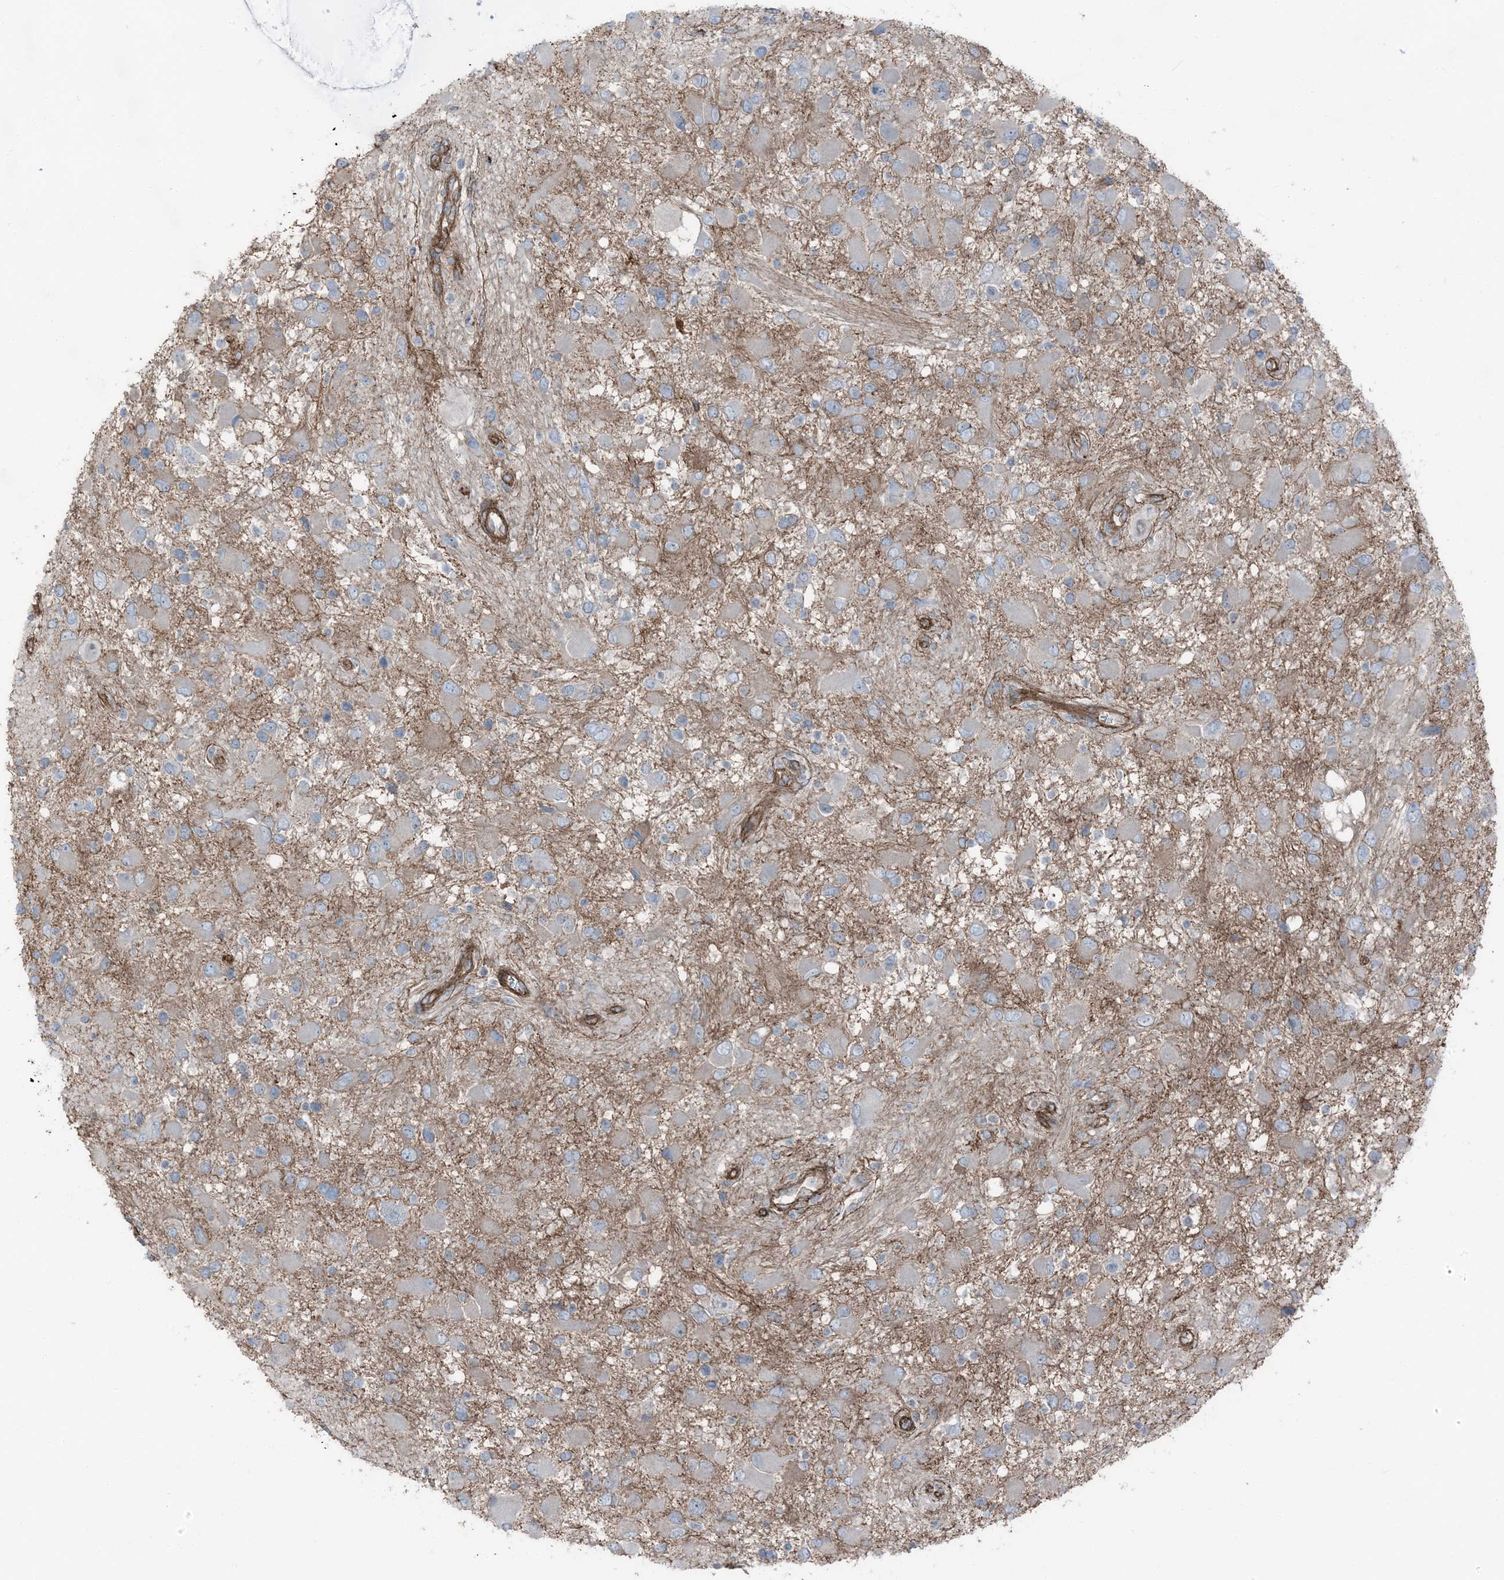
{"staining": {"intensity": "negative", "quantity": "none", "location": "none"}, "tissue": "glioma", "cell_type": "Tumor cells", "image_type": "cancer", "snomed": [{"axis": "morphology", "description": "Glioma, malignant, High grade"}, {"axis": "topography", "description": "Brain"}], "caption": "Glioma stained for a protein using IHC reveals no expression tumor cells.", "gene": "ZFP90", "patient": {"sex": "male", "age": 53}}